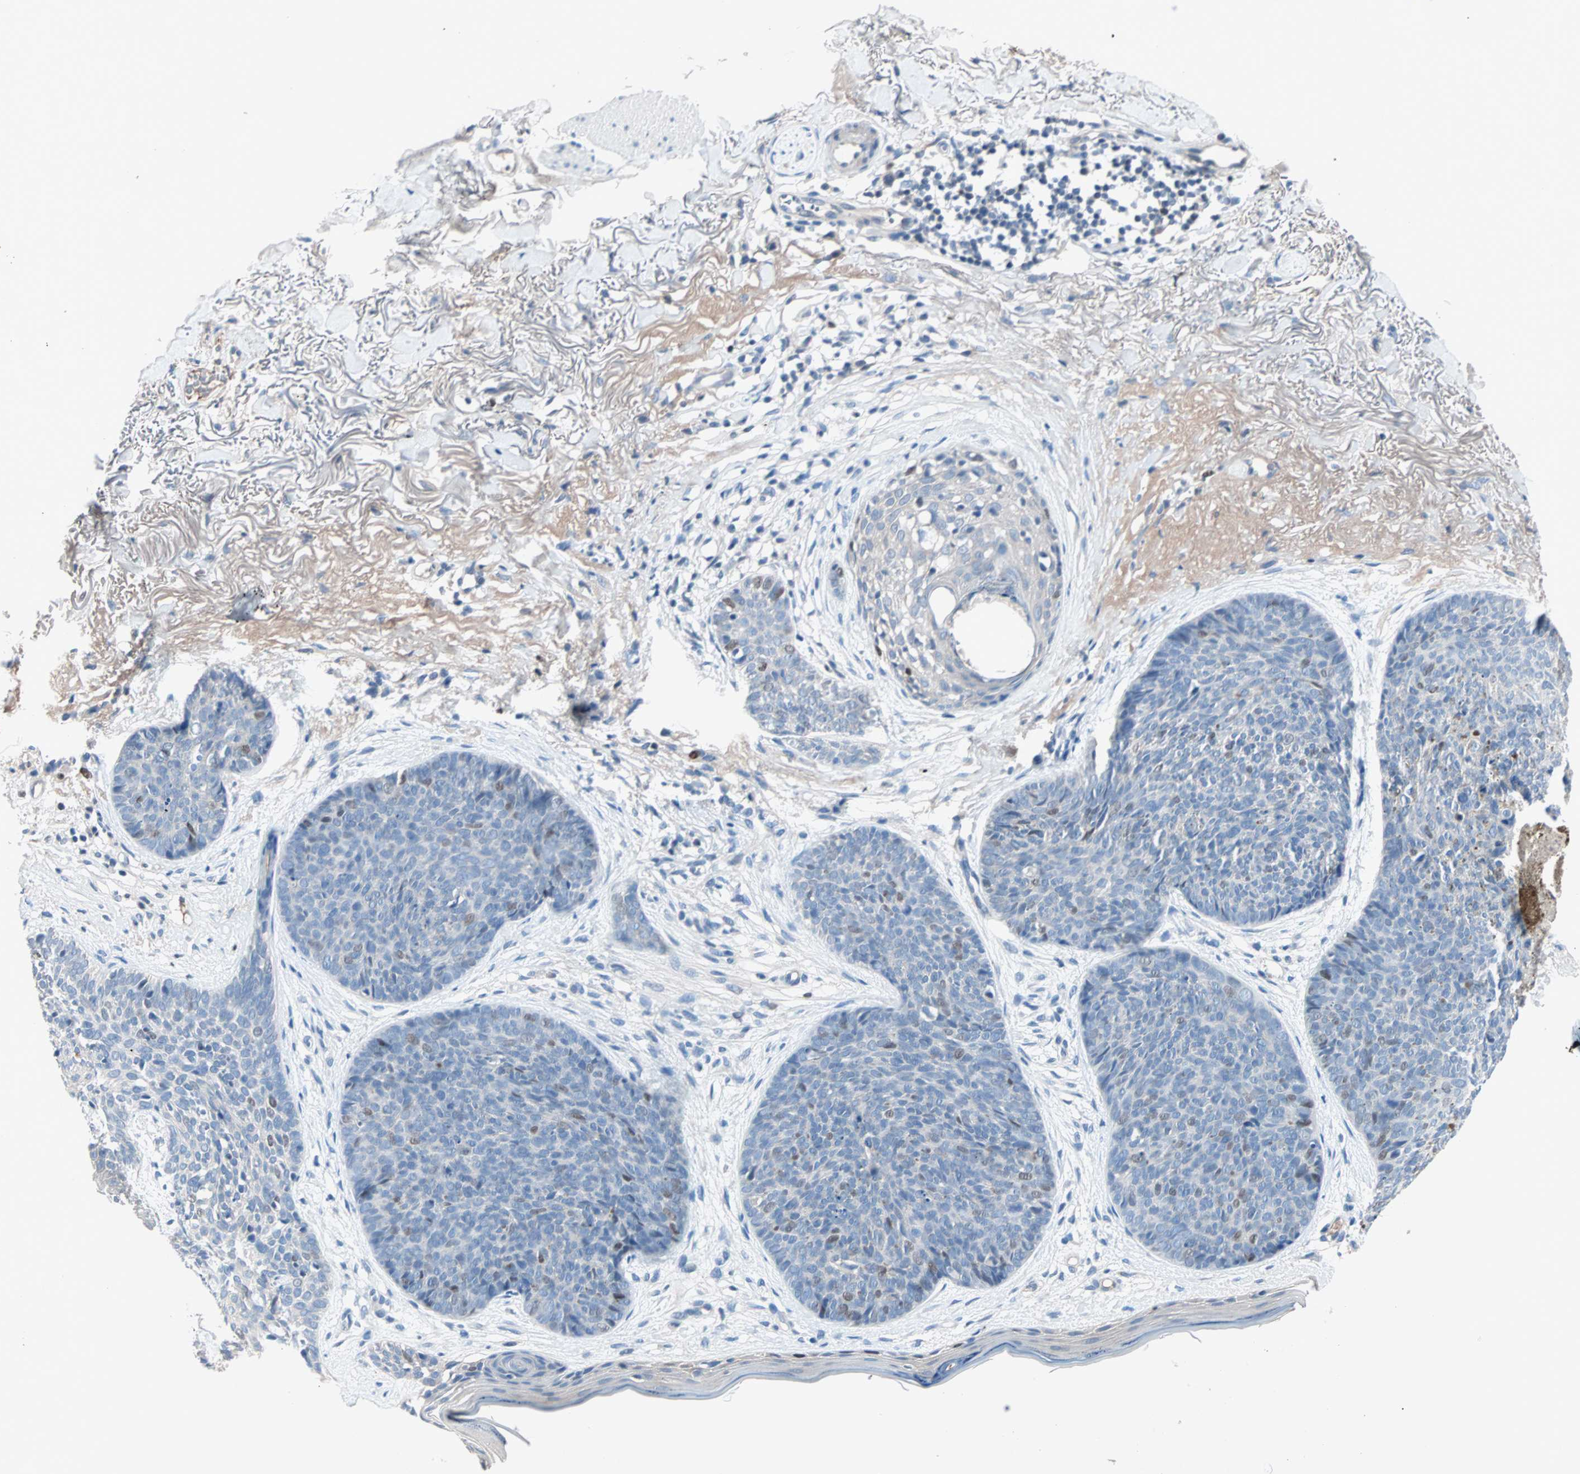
{"staining": {"intensity": "moderate", "quantity": "<25%", "location": "nuclear"}, "tissue": "skin cancer", "cell_type": "Tumor cells", "image_type": "cancer", "snomed": [{"axis": "morphology", "description": "Normal tissue, NOS"}, {"axis": "morphology", "description": "Basal cell carcinoma"}, {"axis": "topography", "description": "Skin"}], "caption": "Human skin cancer stained with a brown dye exhibits moderate nuclear positive staining in about <25% of tumor cells.", "gene": "CCNE2", "patient": {"sex": "female", "age": 70}}